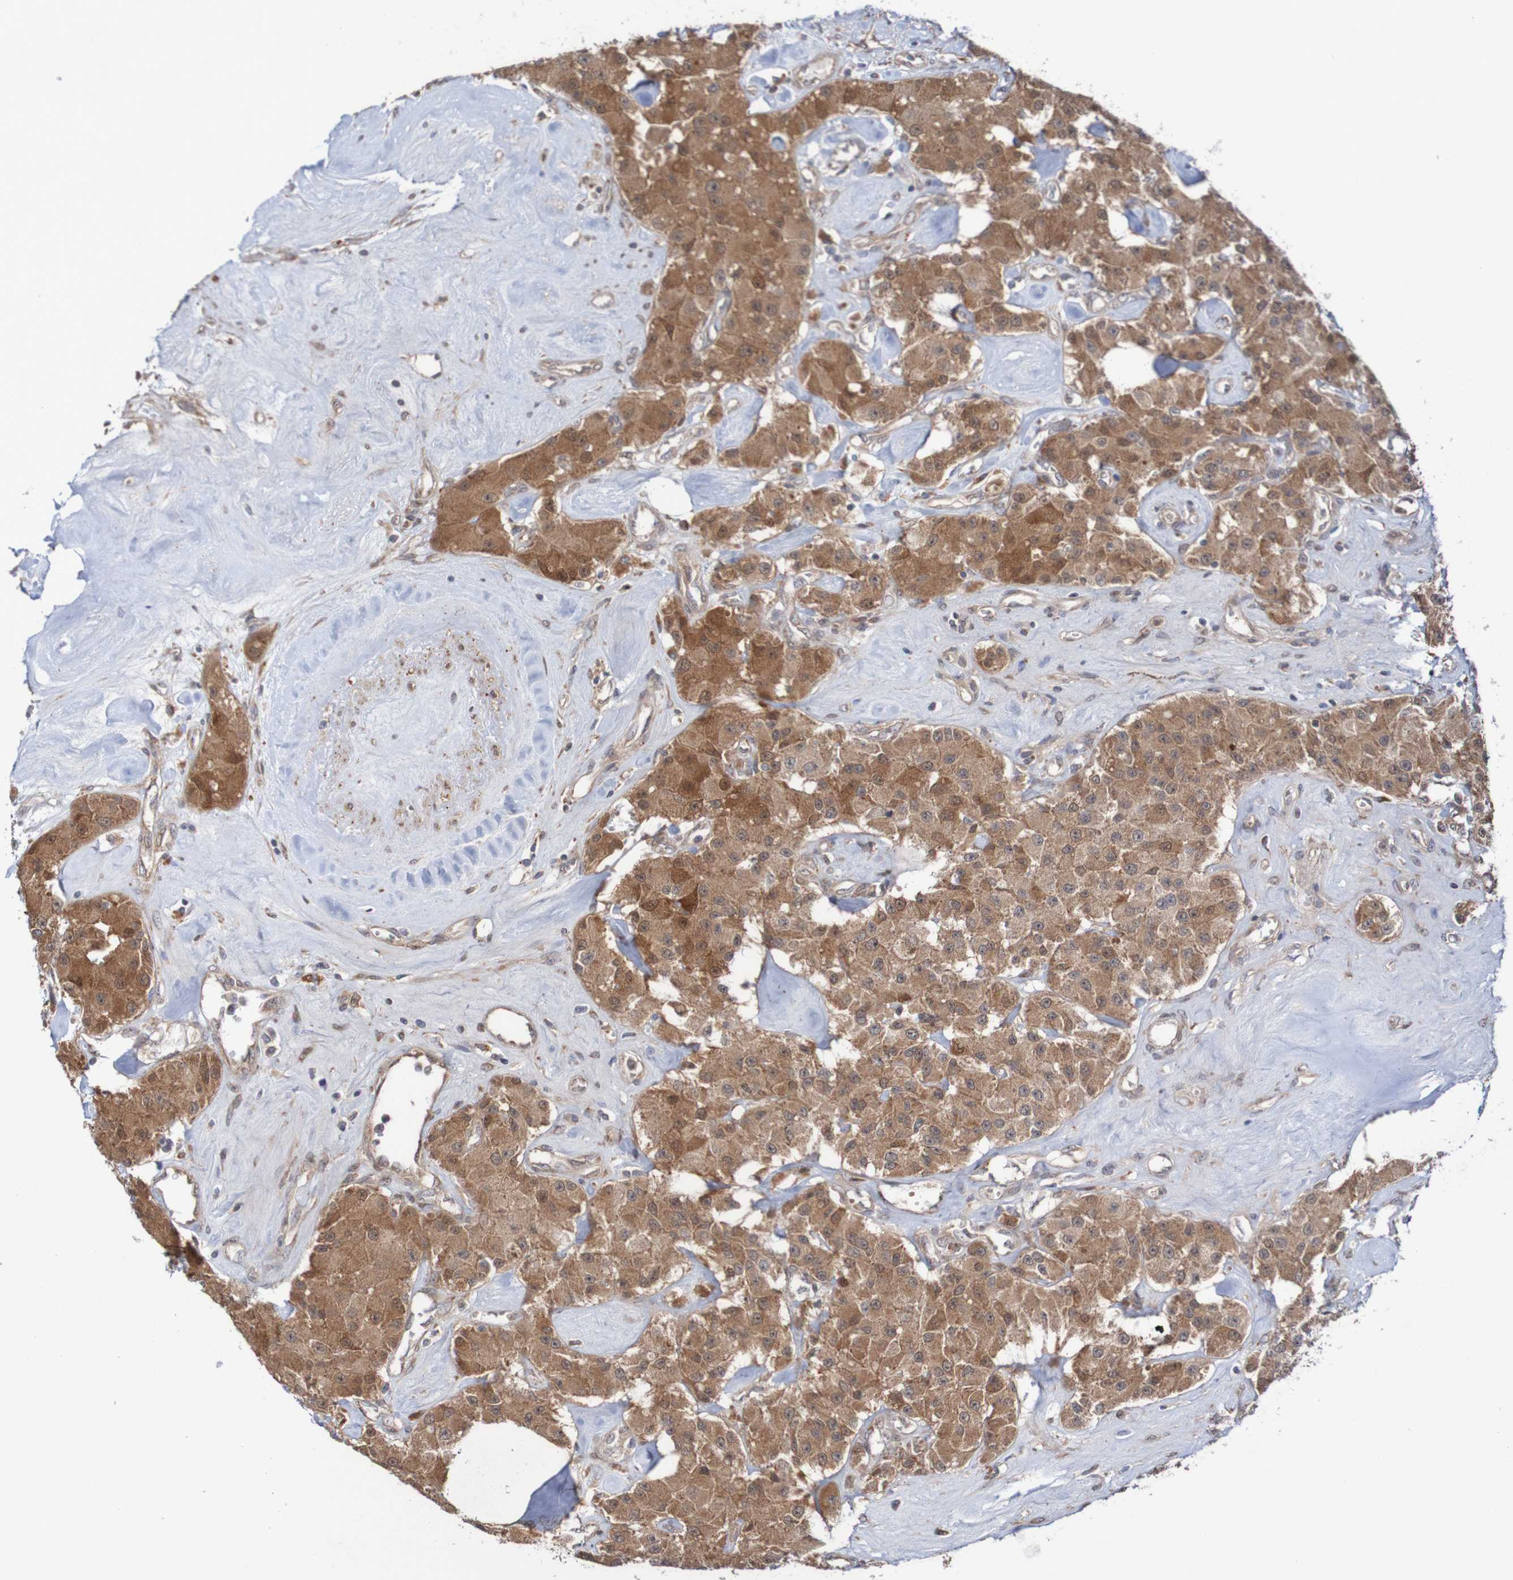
{"staining": {"intensity": "moderate", "quantity": ">75%", "location": "cytoplasmic/membranous"}, "tissue": "carcinoid", "cell_type": "Tumor cells", "image_type": "cancer", "snomed": [{"axis": "morphology", "description": "Carcinoid, malignant, NOS"}, {"axis": "topography", "description": "Pancreas"}], "caption": "Carcinoid (malignant) stained with IHC shows moderate cytoplasmic/membranous expression in approximately >75% of tumor cells.", "gene": "PHPT1", "patient": {"sex": "male", "age": 41}}